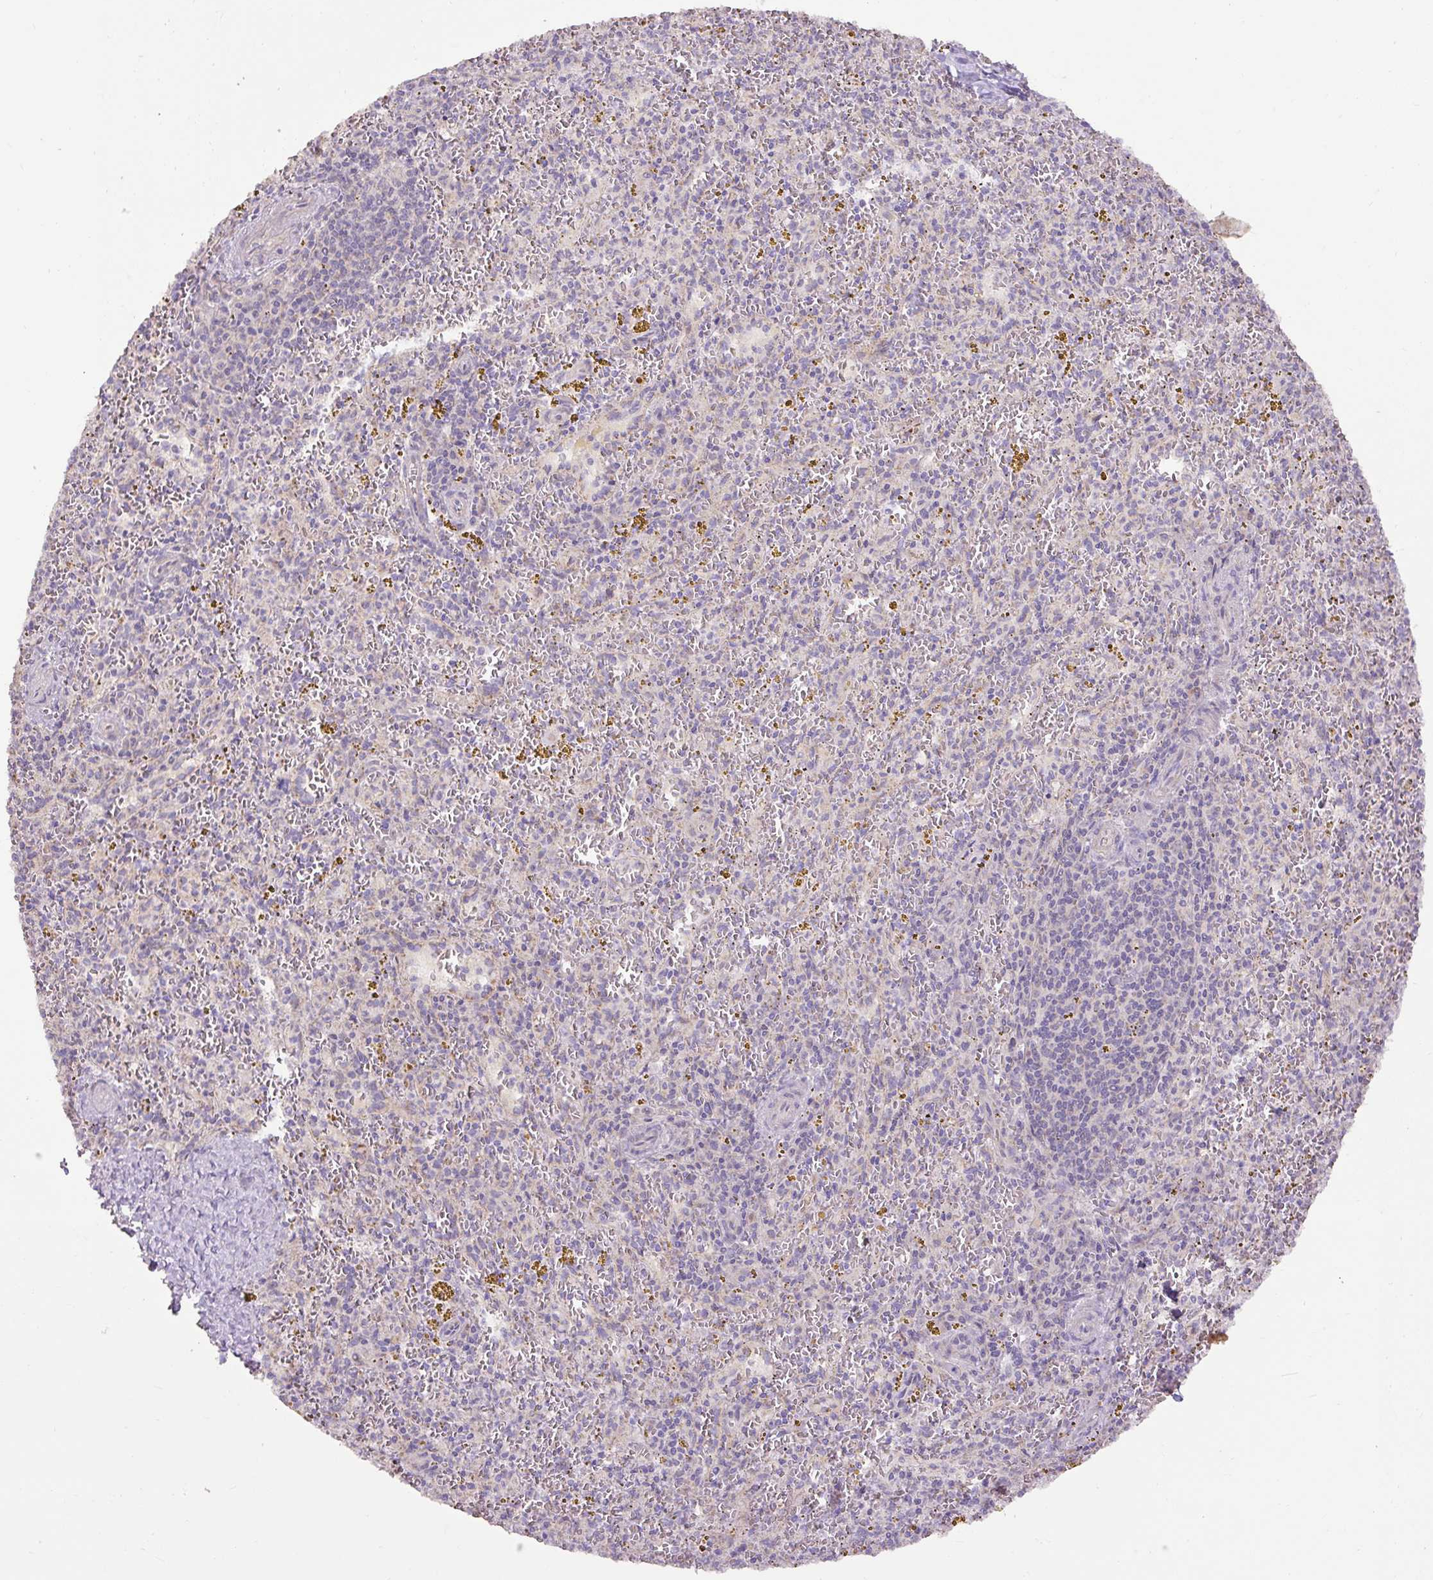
{"staining": {"intensity": "negative", "quantity": "none", "location": "none"}, "tissue": "spleen", "cell_type": "Cells in red pulp", "image_type": "normal", "snomed": [{"axis": "morphology", "description": "Normal tissue, NOS"}, {"axis": "topography", "description": "Spleen"}], "caption": "This photomicrograph is of normal spleen stained with immunohistochemistry (IHC) to label a protein in brown with the nuclei are counter-stained blue. There is no staining in cells in red pulp.", "gene": "ABR", "patient": {"sex": "male", "age": 57}}